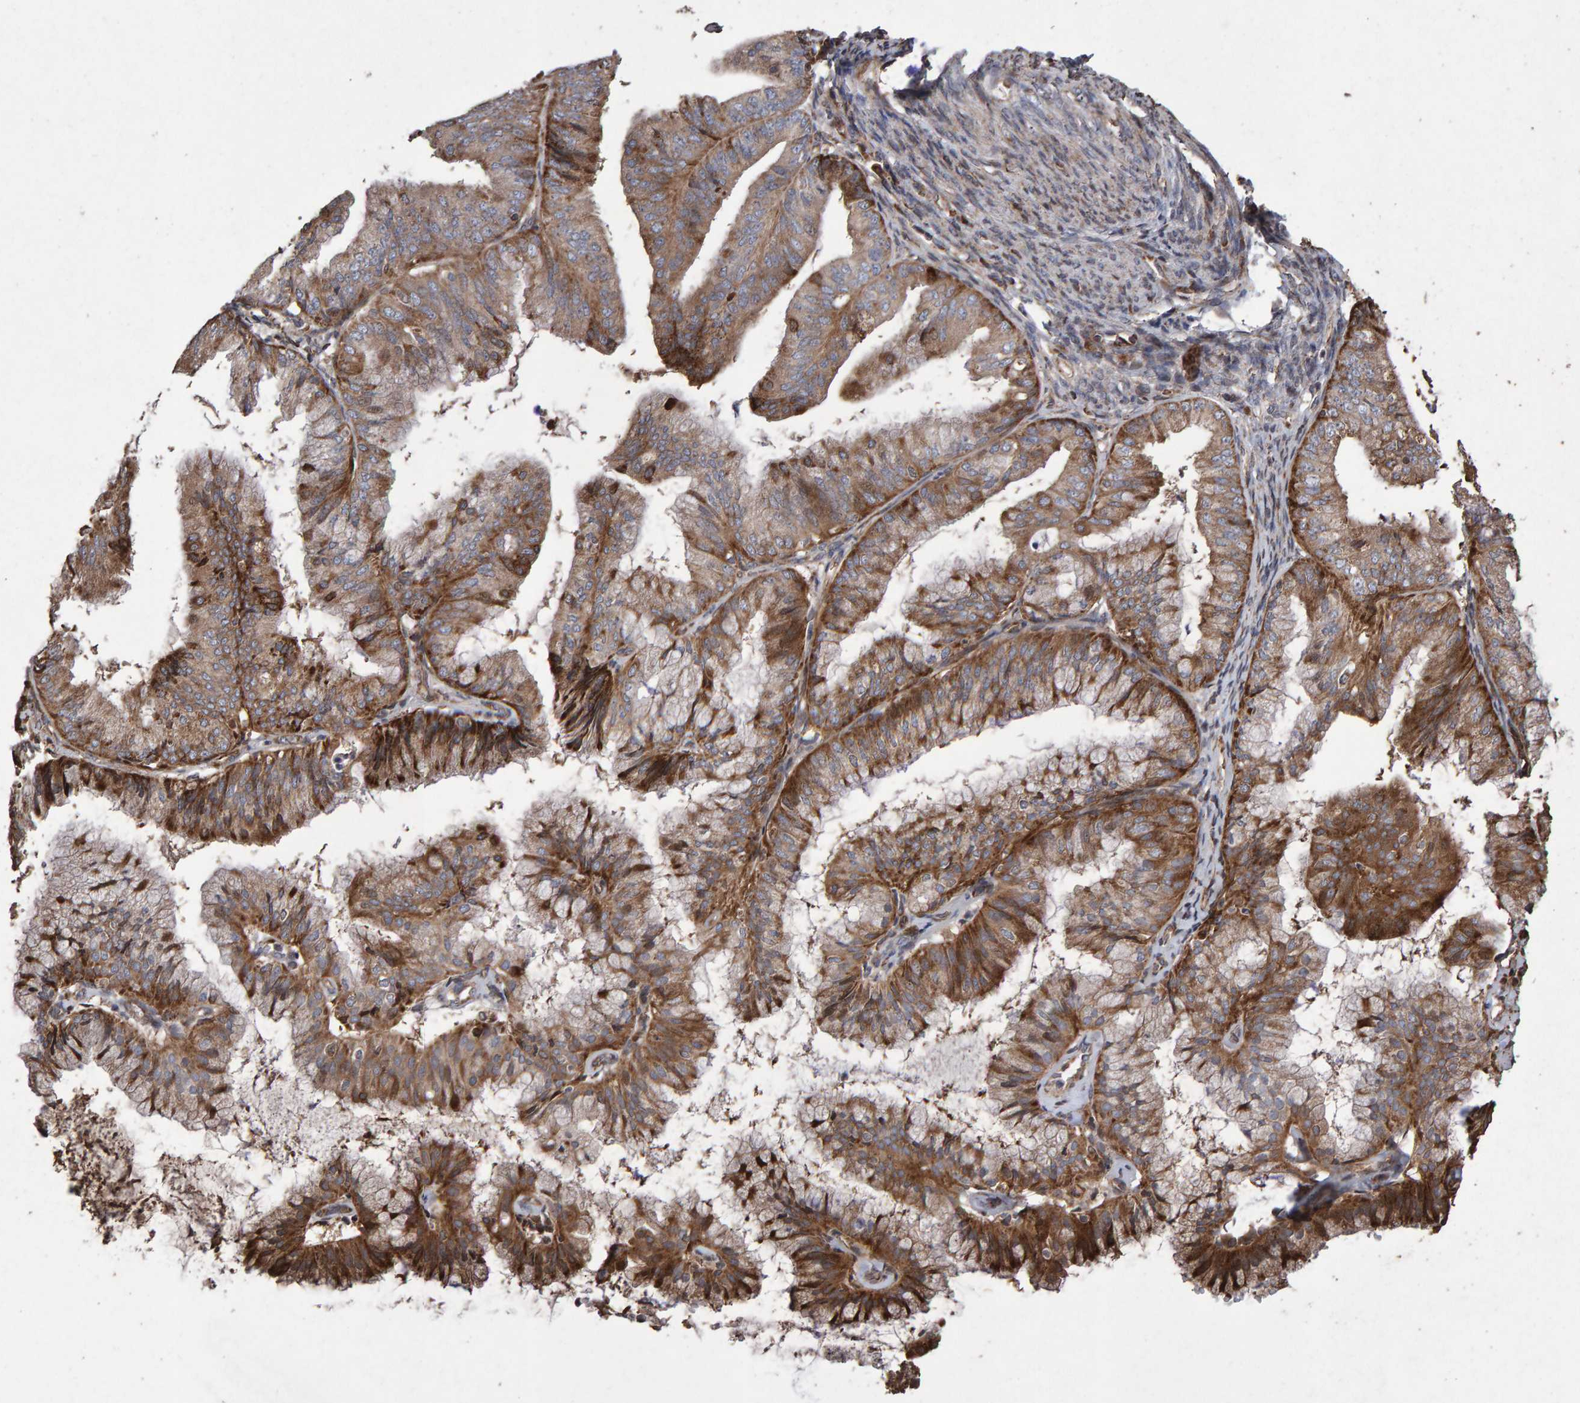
{"staining": {"intensity": "moderate", "quantity": ">75%", "location": "cytoplasmic/membranous"}, "tissue": "endometrial cancer", "cell_type": "Tumor cells", "image_type": "cancer", "snomed": [{"axis": "morphology", "description": "Adenocarcinoma, NOS"}, {"axis": "topography", "description": "Endometrium"}], "caption": "Immunohistochemical staining of adenocarcinoma (endometrial) demonstrates moderate cytoplasmic/membranous protein staining in about >75% of tumor cells.", "gene": "OSBP2", "patient": {"sex": "female", "age": 63}}